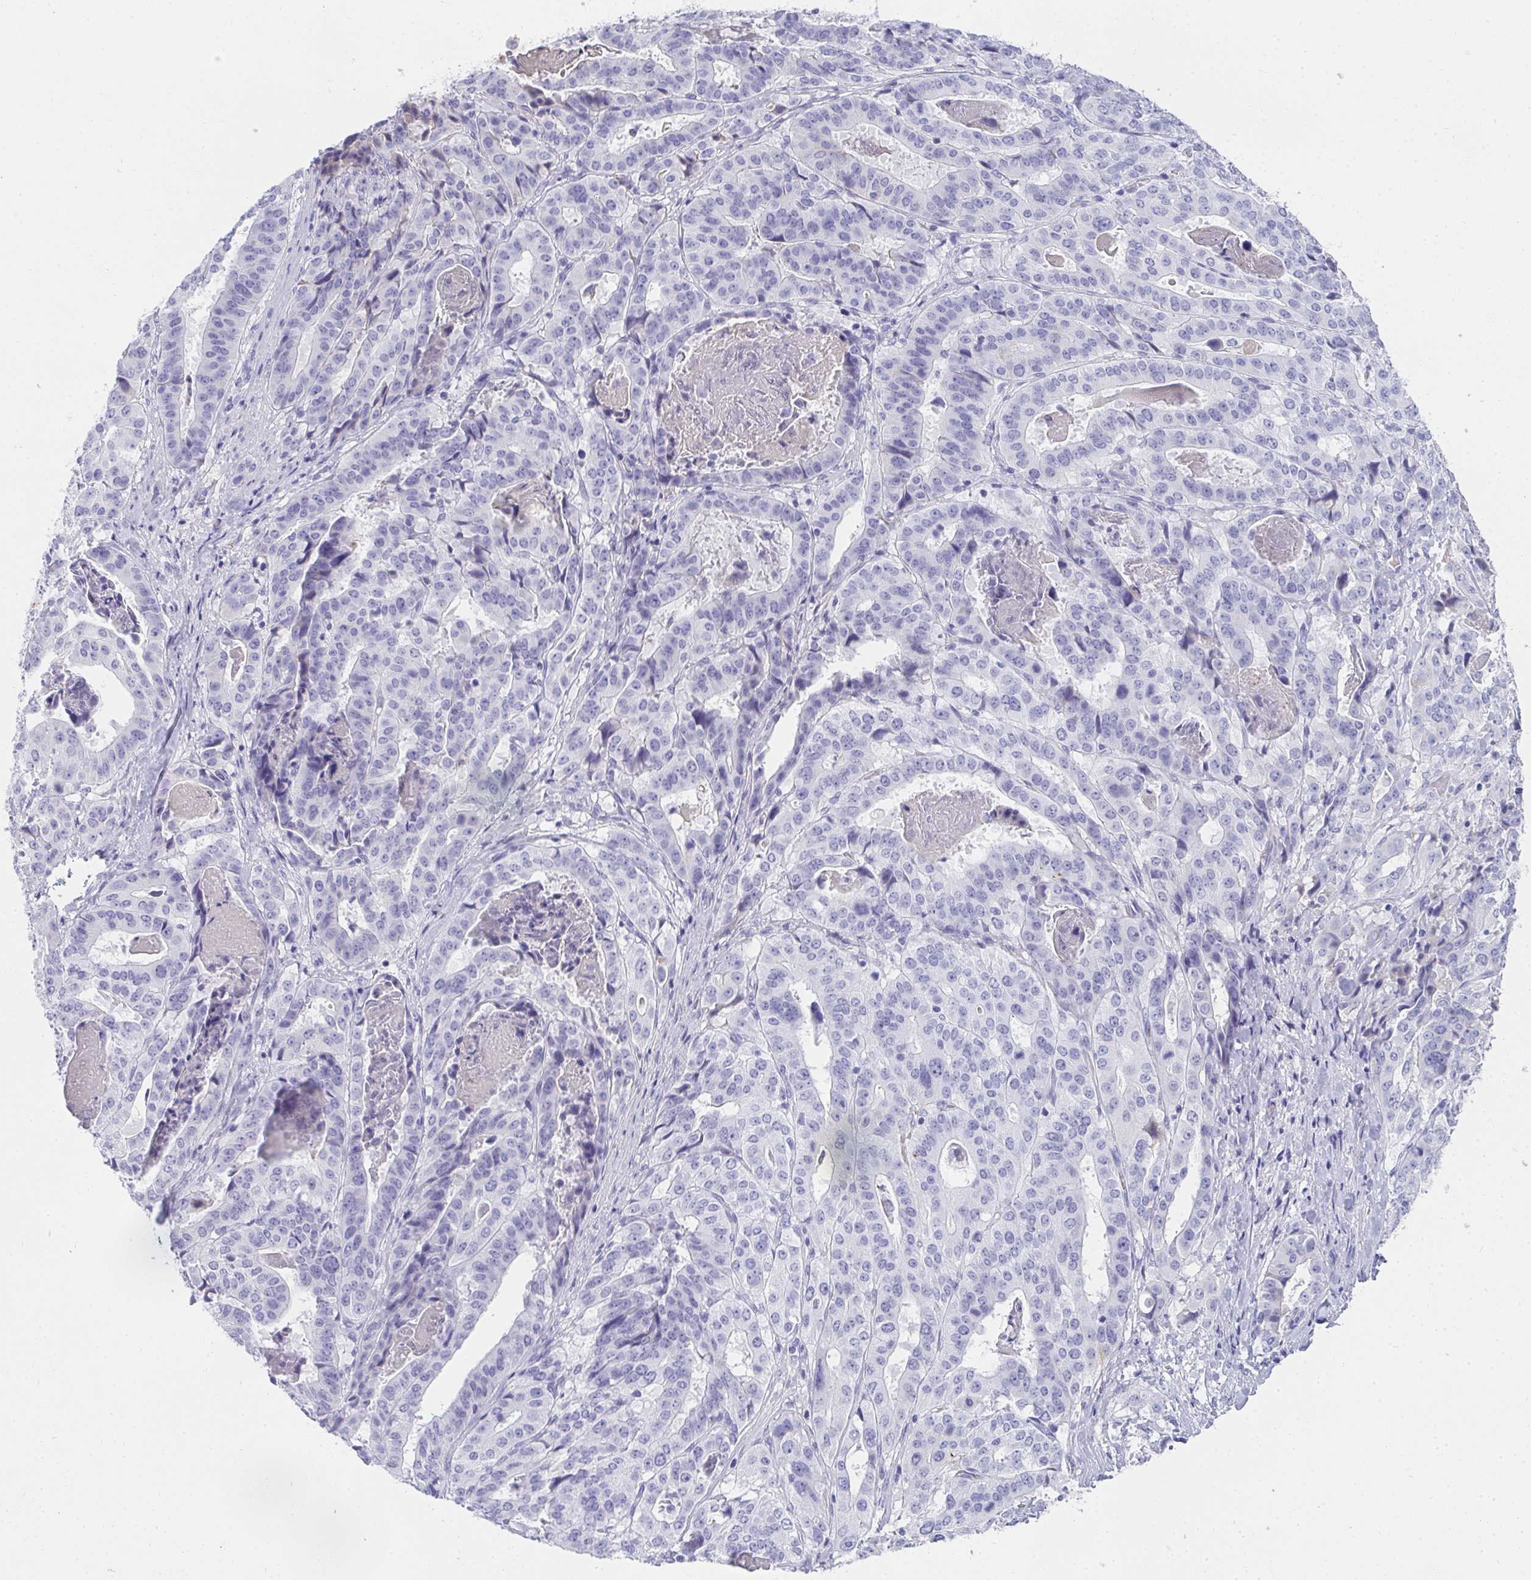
{"staining": {"intensity": "negative", "quantity": "none", "location": "none"}, "tissue": "stomach cancer", "cell_type": "Tumor cells", "image_type": "cancer", "snomed": [{"axis": "morphology", "description": "Adenocarcinoma, NOS"}, {"axis": "topography", "description": "Stomach"}], "caption": "Immunohistochemistry (IHC) histopathology image of neoplastic tissue: stomach cancer (adenocarcinoma) stained with DAB shows no significant protein positivity in tumor cells. (Brightfield microscopy of DAB (3,3'-diaminobenzidine) IHC at high magnification).", "gene": "ZSWIM3", "patient": {"sex": "male", "age": 48}}